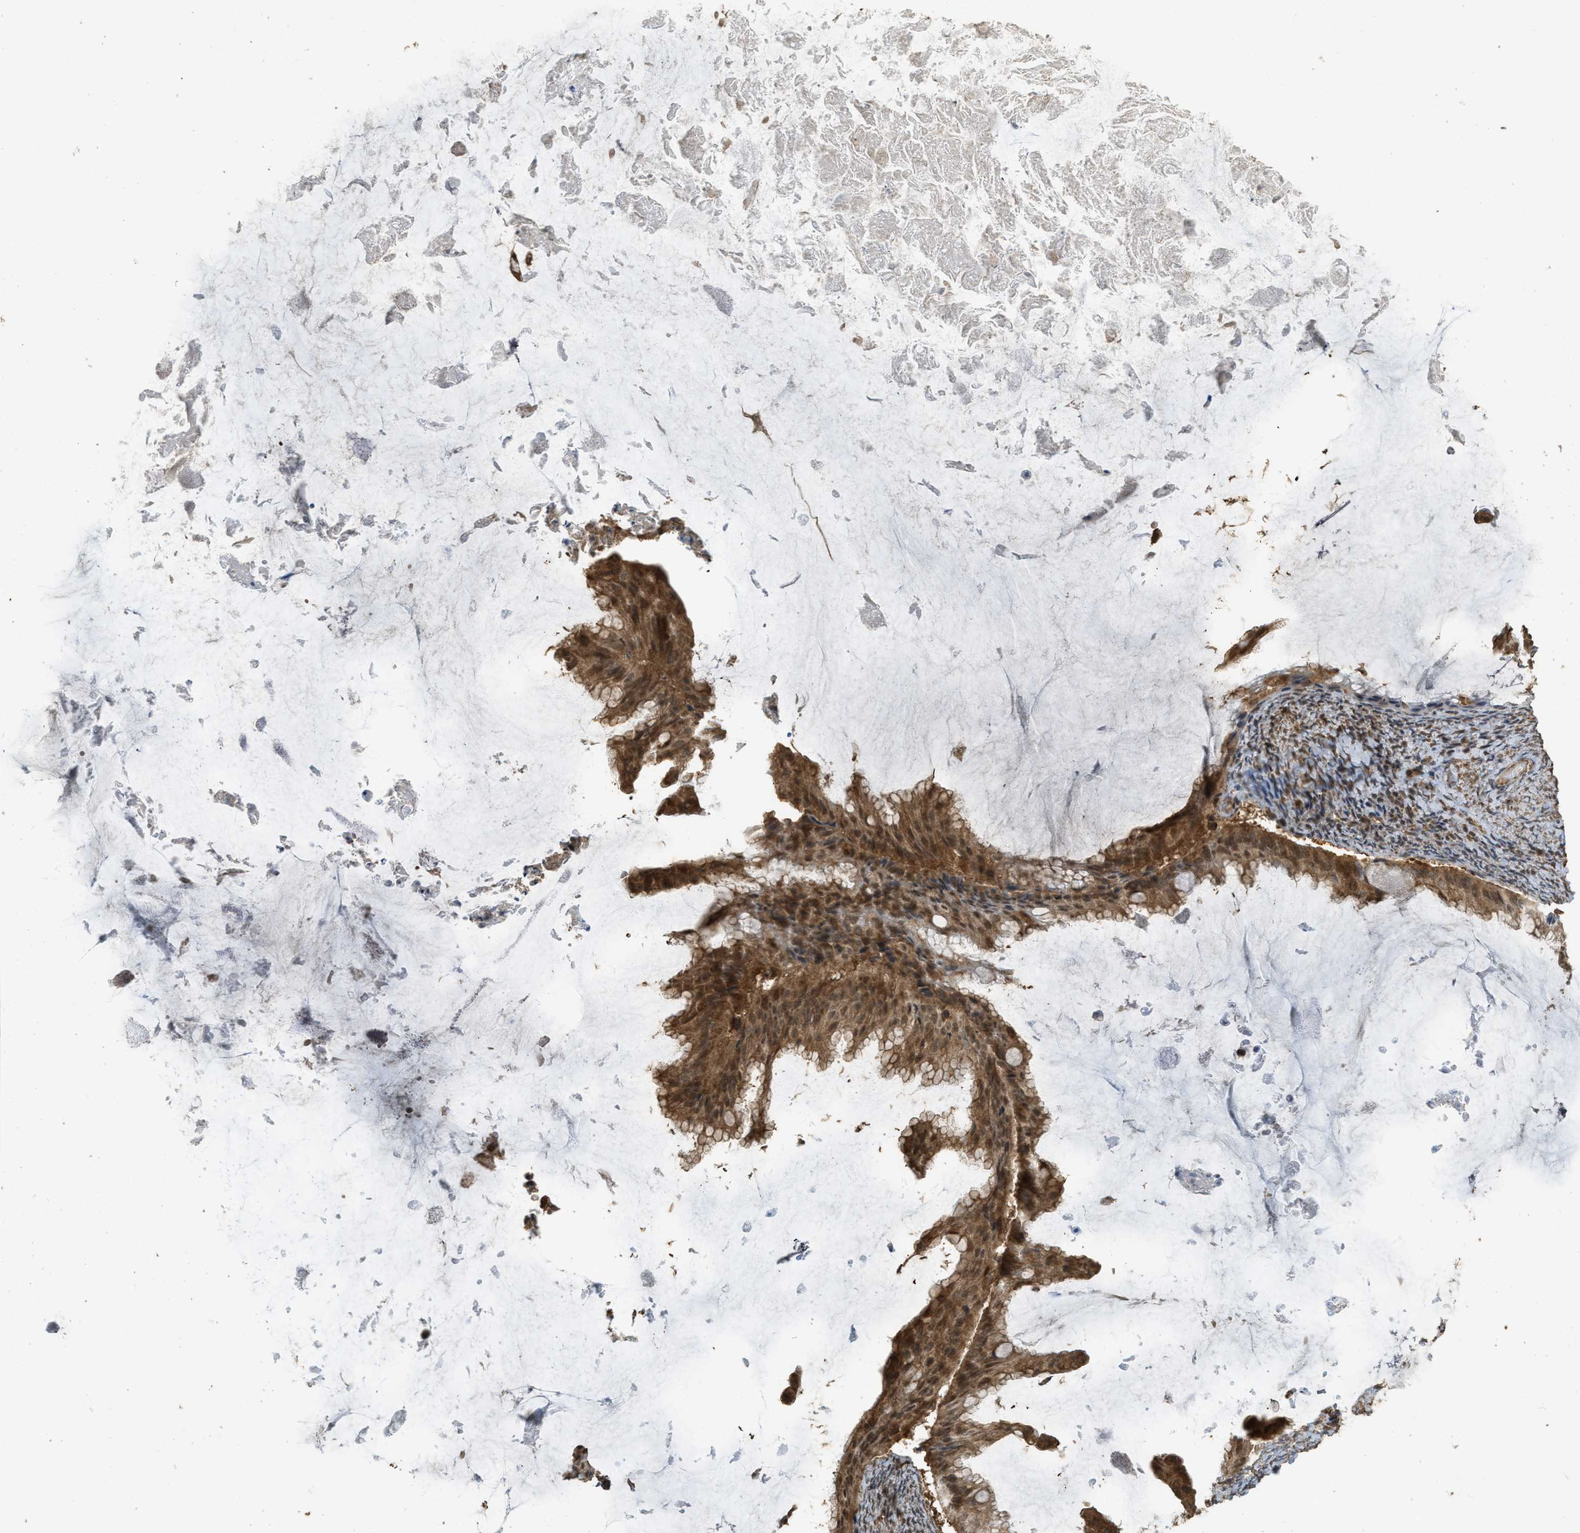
{"staining": {"intensity": "moderate", "quantity": ">75%", "location": "cytoplasmic/membranous,nuclear"}, "tissue": "ovarian cancer", "cell_type": "Tumor cells", "image_type": "cancer", "snomed": [{"axis": "morphology", "description": "Cystadenocarcinoma, mucinous, NOS"}, {"axis": "topography", "description": "Ovary"}], "caption": "DAB (3,3'-diaminobenzidine) immunohistochemical staining of human ovarian mucinous cystadenocarcinoma exhibits moderate cytoplasmic/membranous and nuclear protein expression in about >75% of tumor cells.", "gene": "CTPS1", "patient": {"sex": "female", "age": 61}}